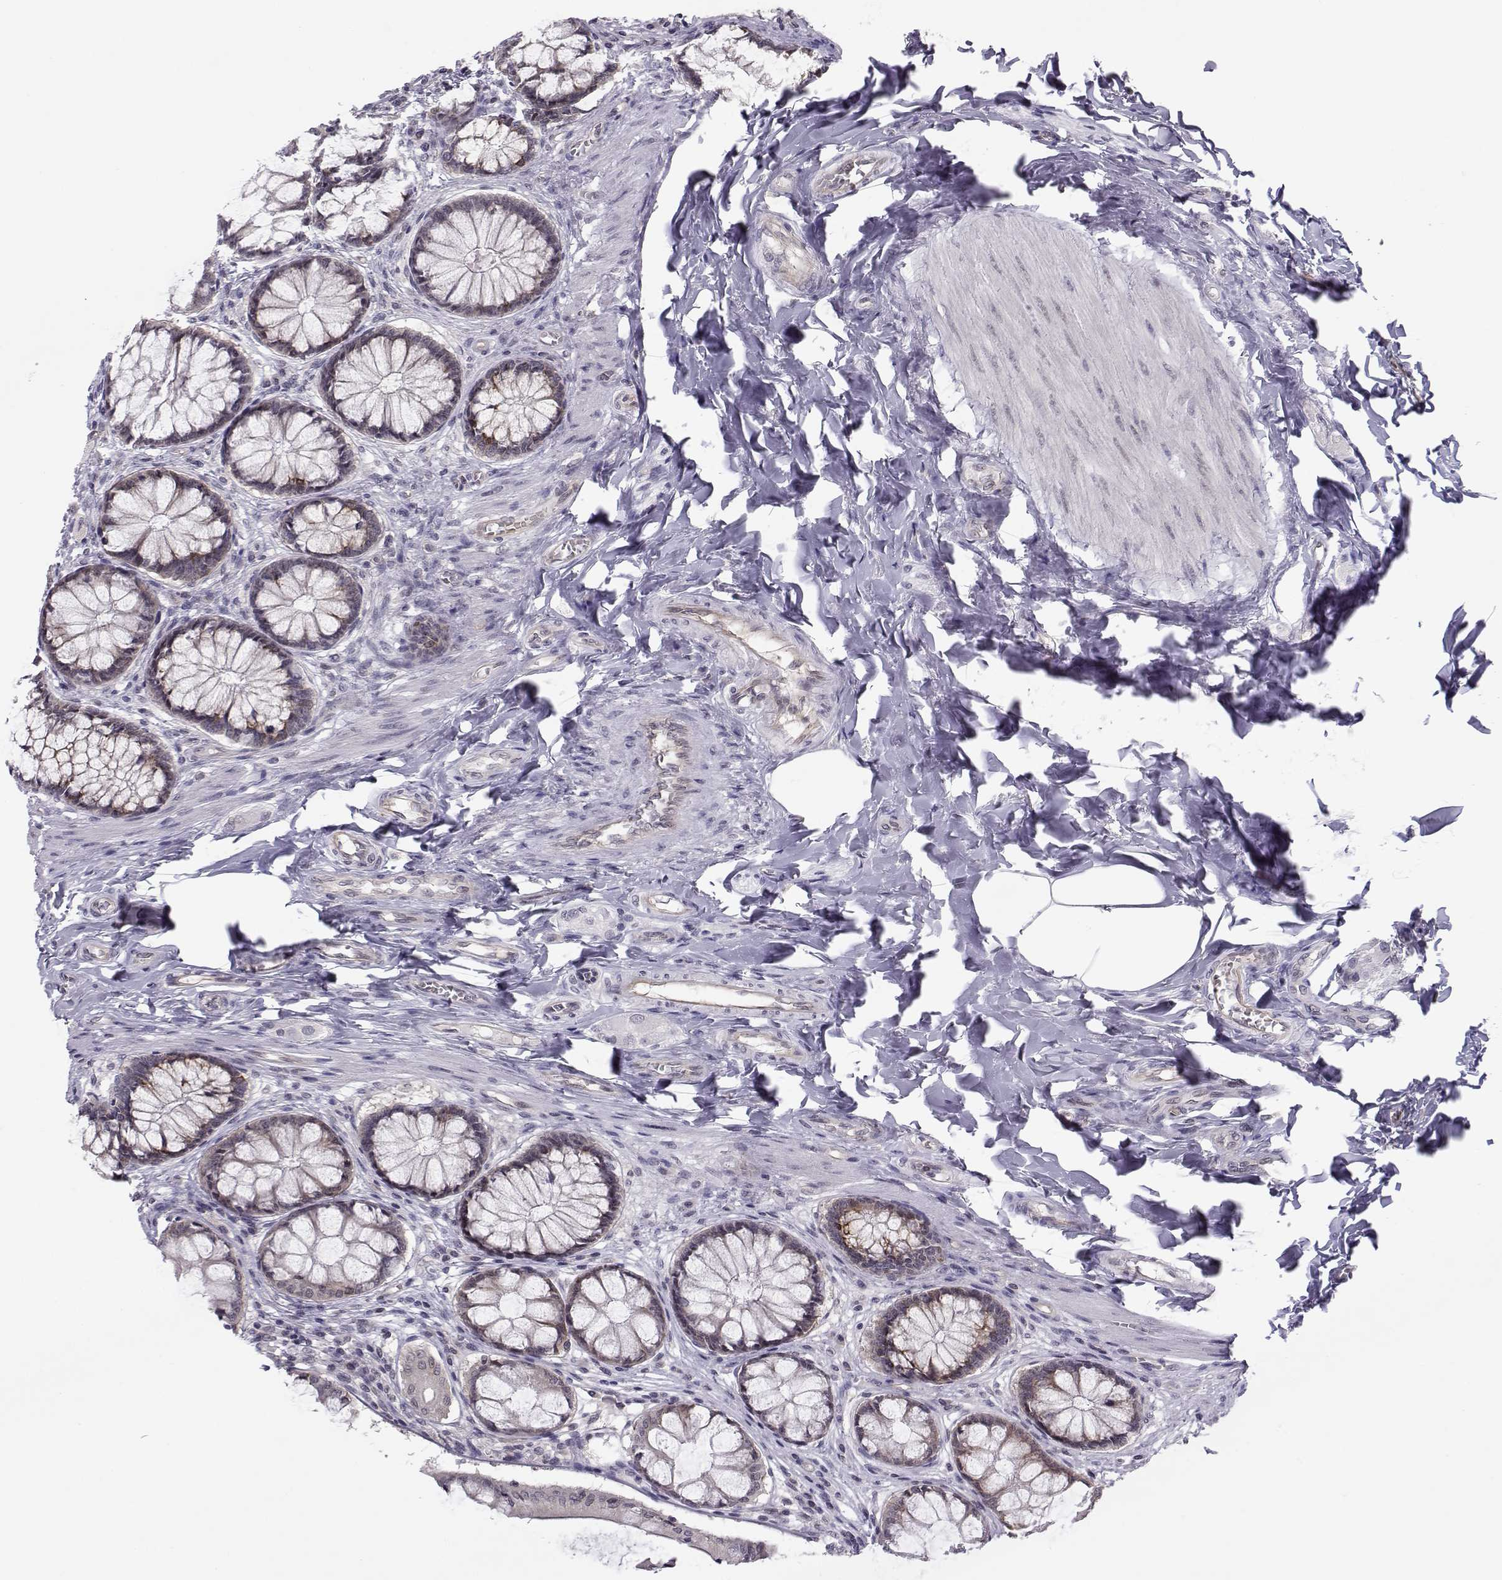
{"staining": {"intensity": "weak", "quantity": "<25%", "location": "cytoplasmic/membranous"}, "tissue": "colon", "cell_type": "Endothelial cells", "image_type": "normal", "snomed": [{"axis": "morphology", "description": "Normal tissue, NOS"}, {"axis": "topography", "description": "Colon"}], "caption": "DAB immunohistochemical staining of unremarkable human colon exhibits no significant staining in endothelial cells.", "gene": "KIF13B", "patient": {"sex": "female", "age": 65}}